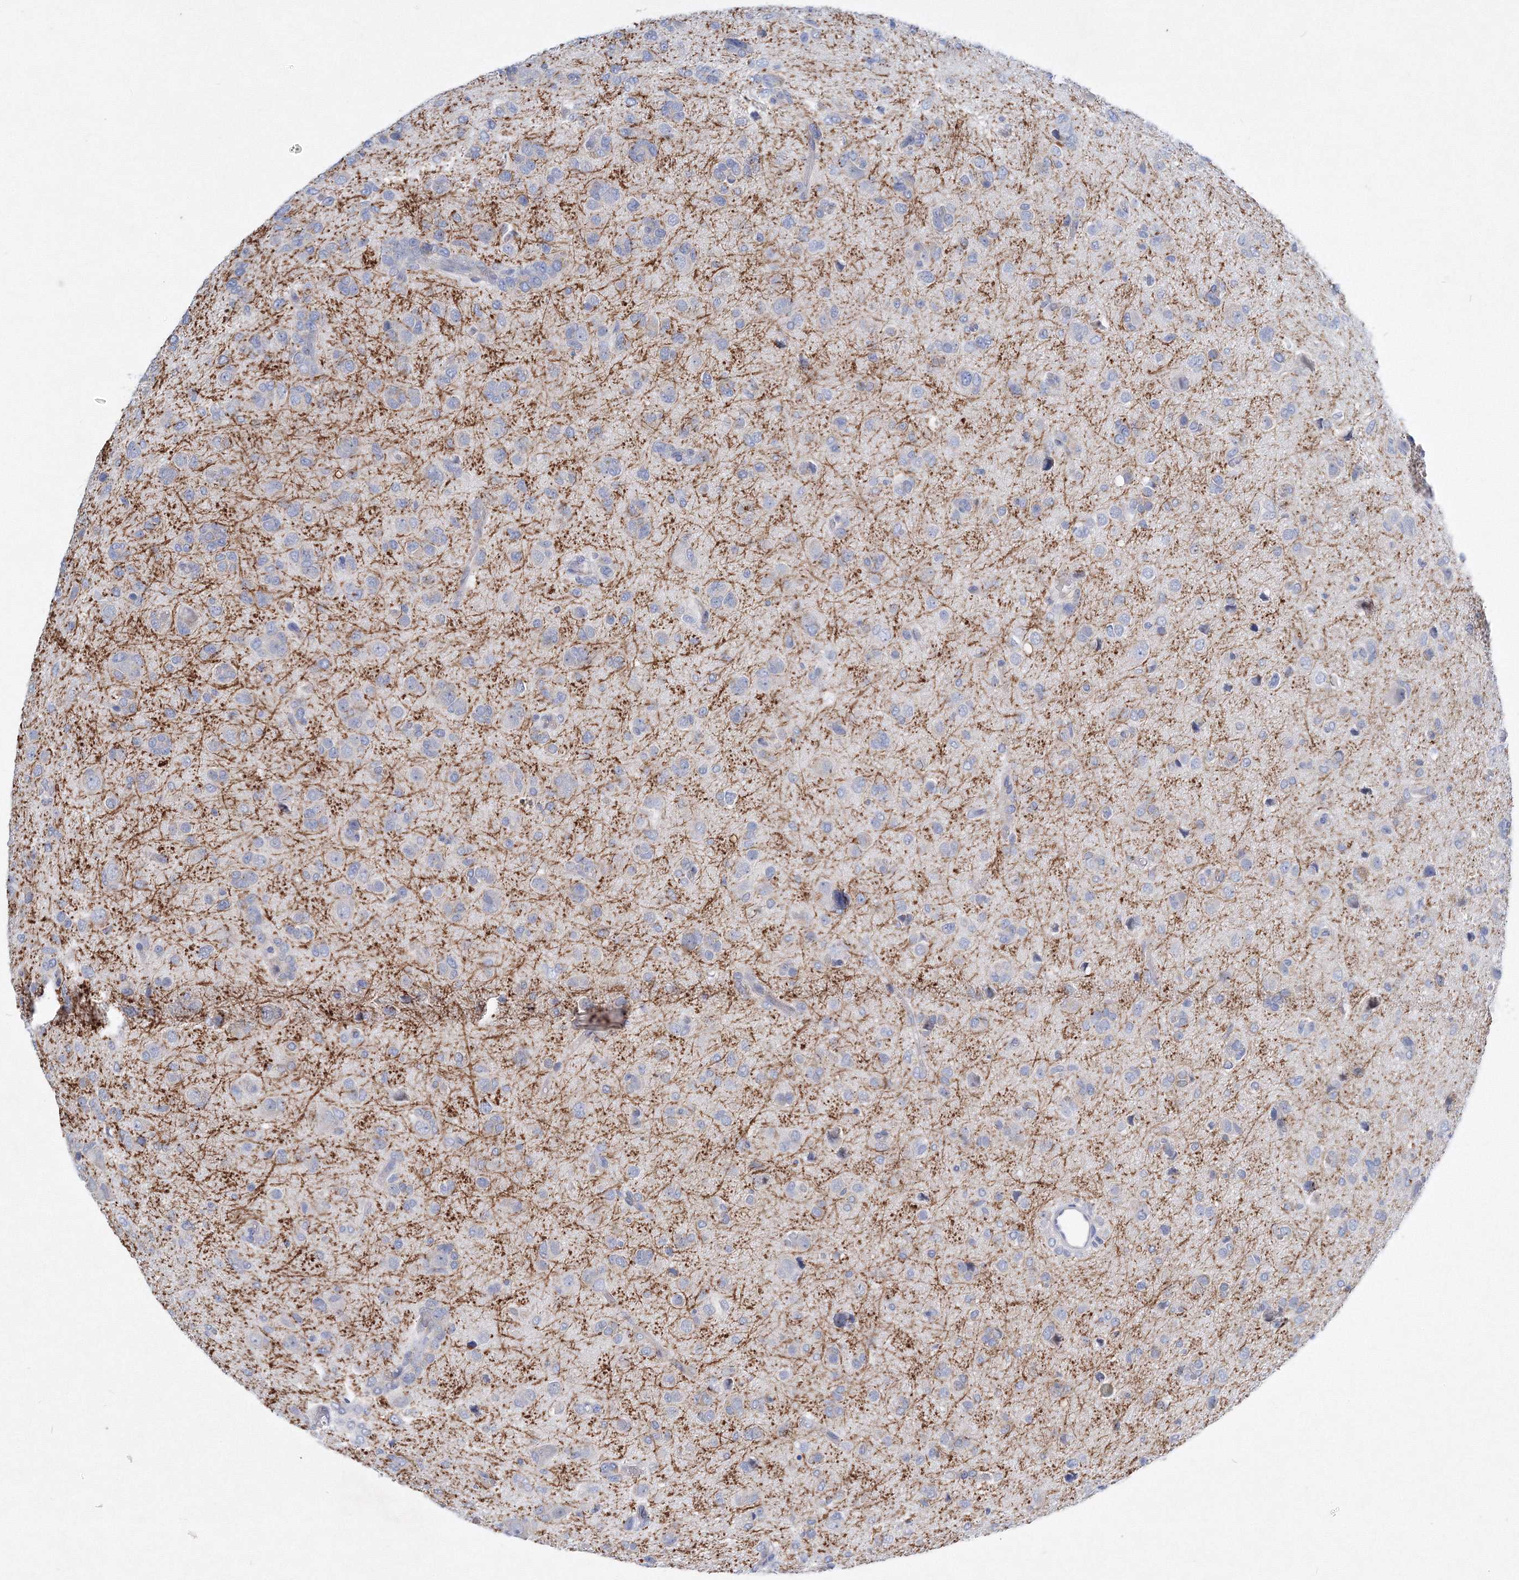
{"staining": {"intensity": "negative", "quantity": "none", "location": "none"}, "tissue": "glioma", "cell_type": "Tumor cells", "image_type": "cancer", "snomed": [{"axis": "morphology", "description": "Glioma, malignant, High grade"}, {"axis": "topography", "description": "Brain"}], "caption": "Immunohistochemistry (IHC) of glioma shows no expression in tumor cells.", "gene": "TANC1", "patient": {"sex": "female", "age": 59}}